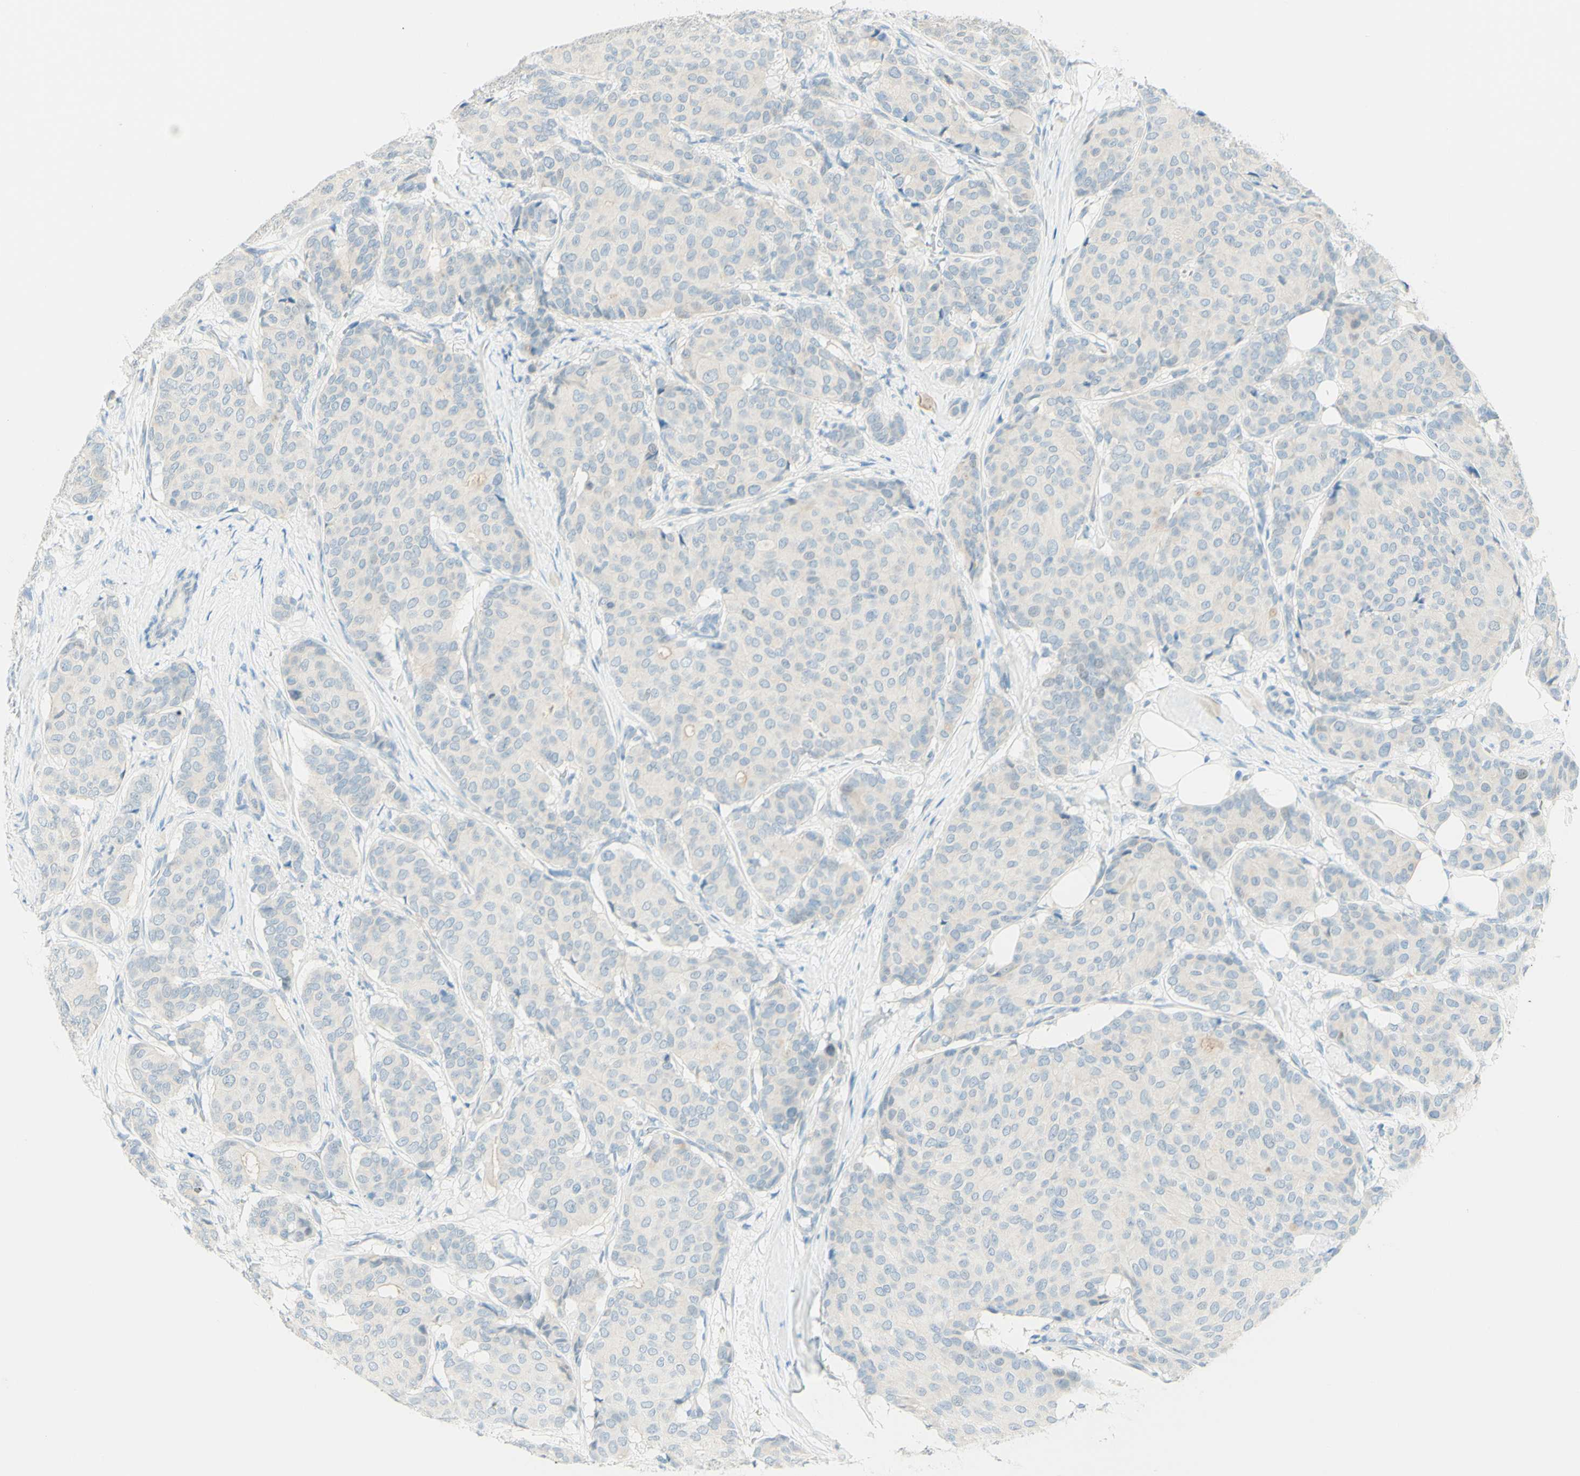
{"staining": {"intensity": "negative", "quantity": "none", "location": "none"}, "tissue": "breast cancer", "cell_type": "Tumor cells", "image_type": "cancer", "snomed": [{"axis": "morphology", "description": "Duct carcinoma"}, {"axis": "topography", "description": "Breast"}], "caption": "An image of breast cancer stained for a protein demonstrates no brown staining in tumor cells.", "gene": "TMEM132D", "patient": {"sex": "female", "age": 75}}